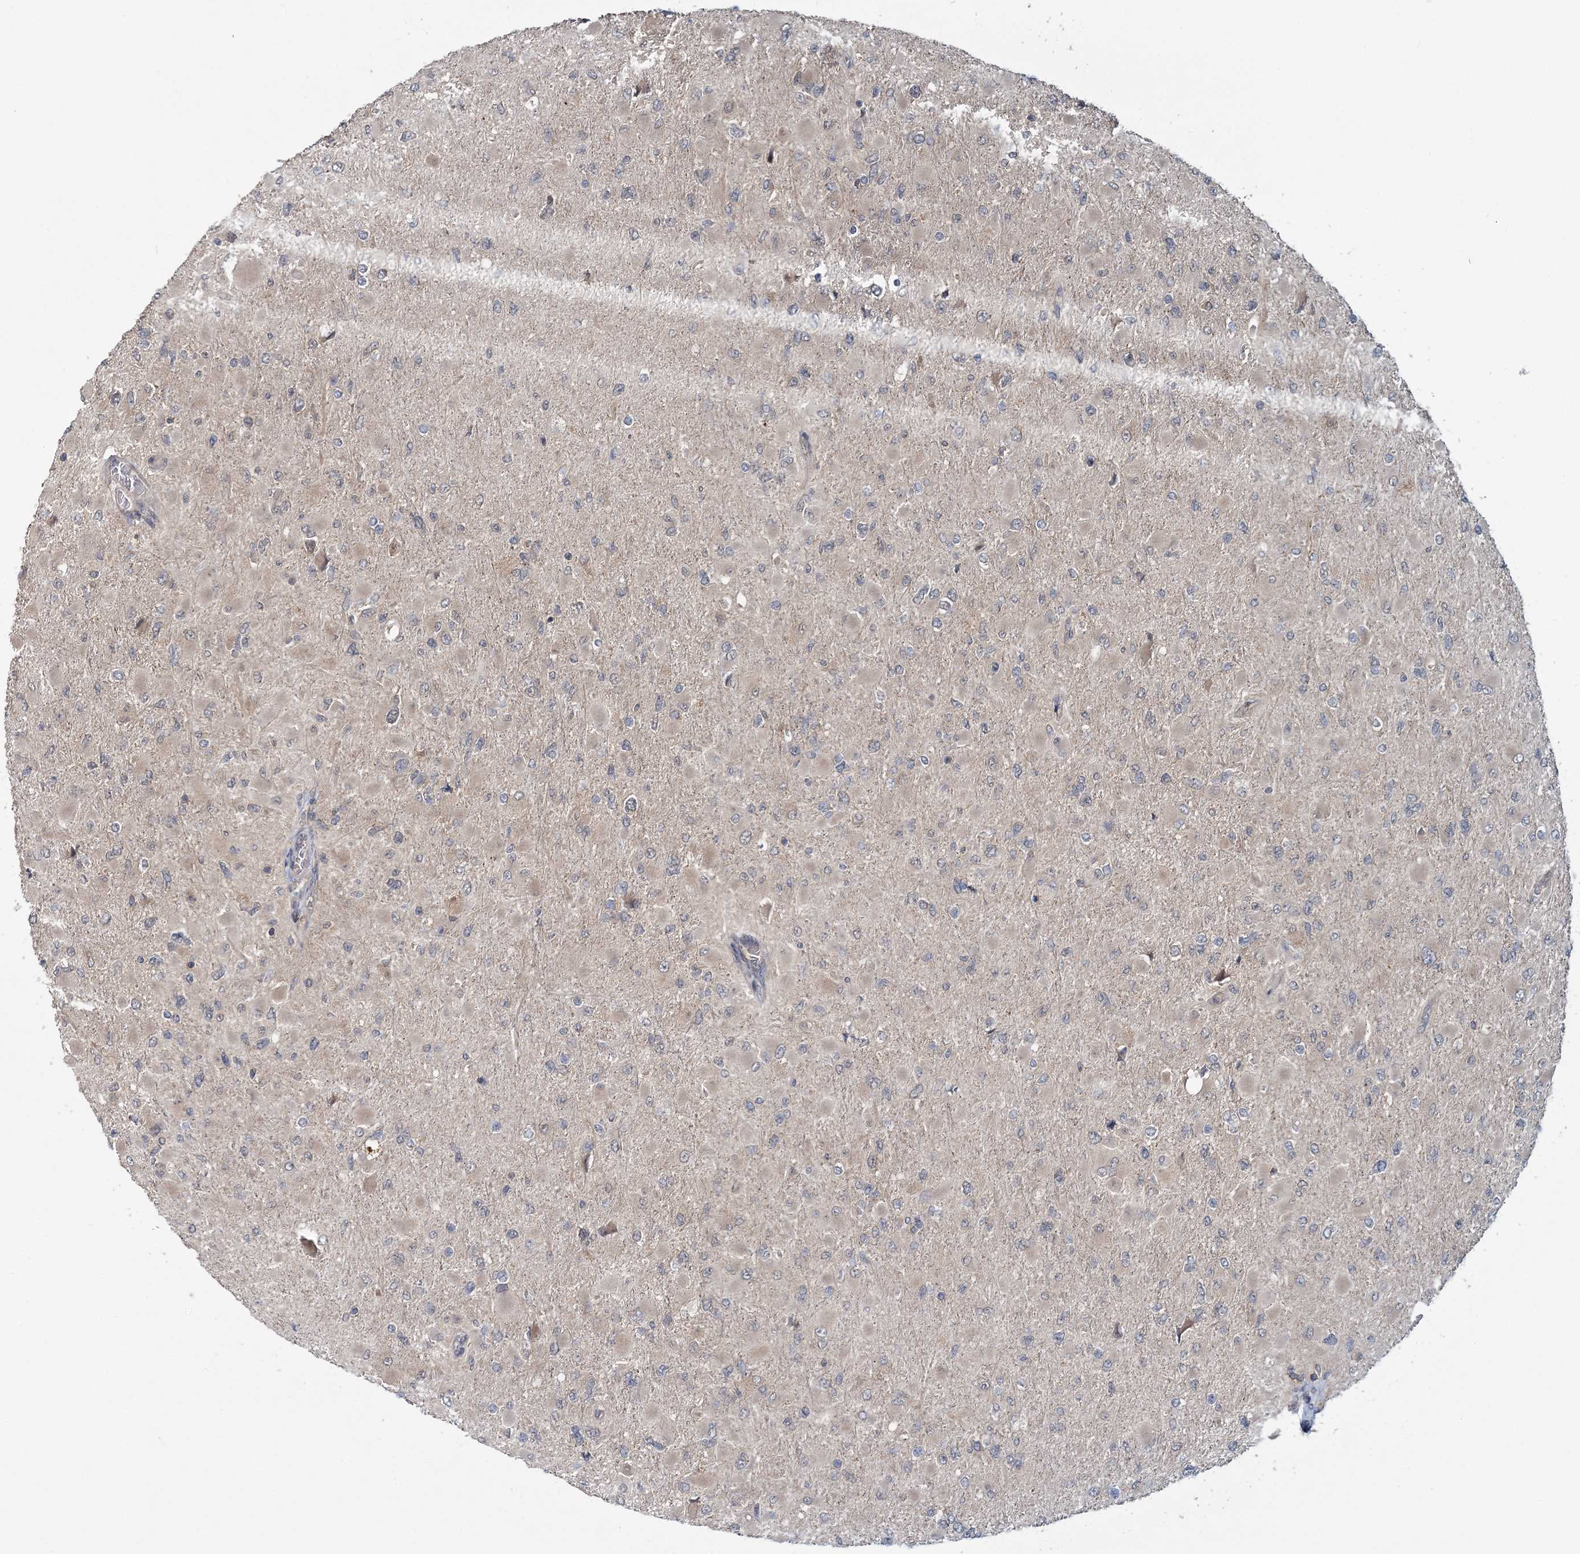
{"staining": {"intensity": "negative", "quantity": "none", "location": "none"}, "tissue": "glioma", "cell_type": "Tumor cells", "image_type": "cancer", "snomed": [{"axis": "morphology", "description": "Glioma, malignant, High grade"}, {"axis": "topography", "description": "Cerebral cortex"}], "caption": "The micrograph displays no staining of tumor cells in malignant high-grade glioma. (Immunohistochemistry, brightfield microscopy, high magnification).", "gene": "RNF25", "patient": {"sex": "female", "age": 36}}